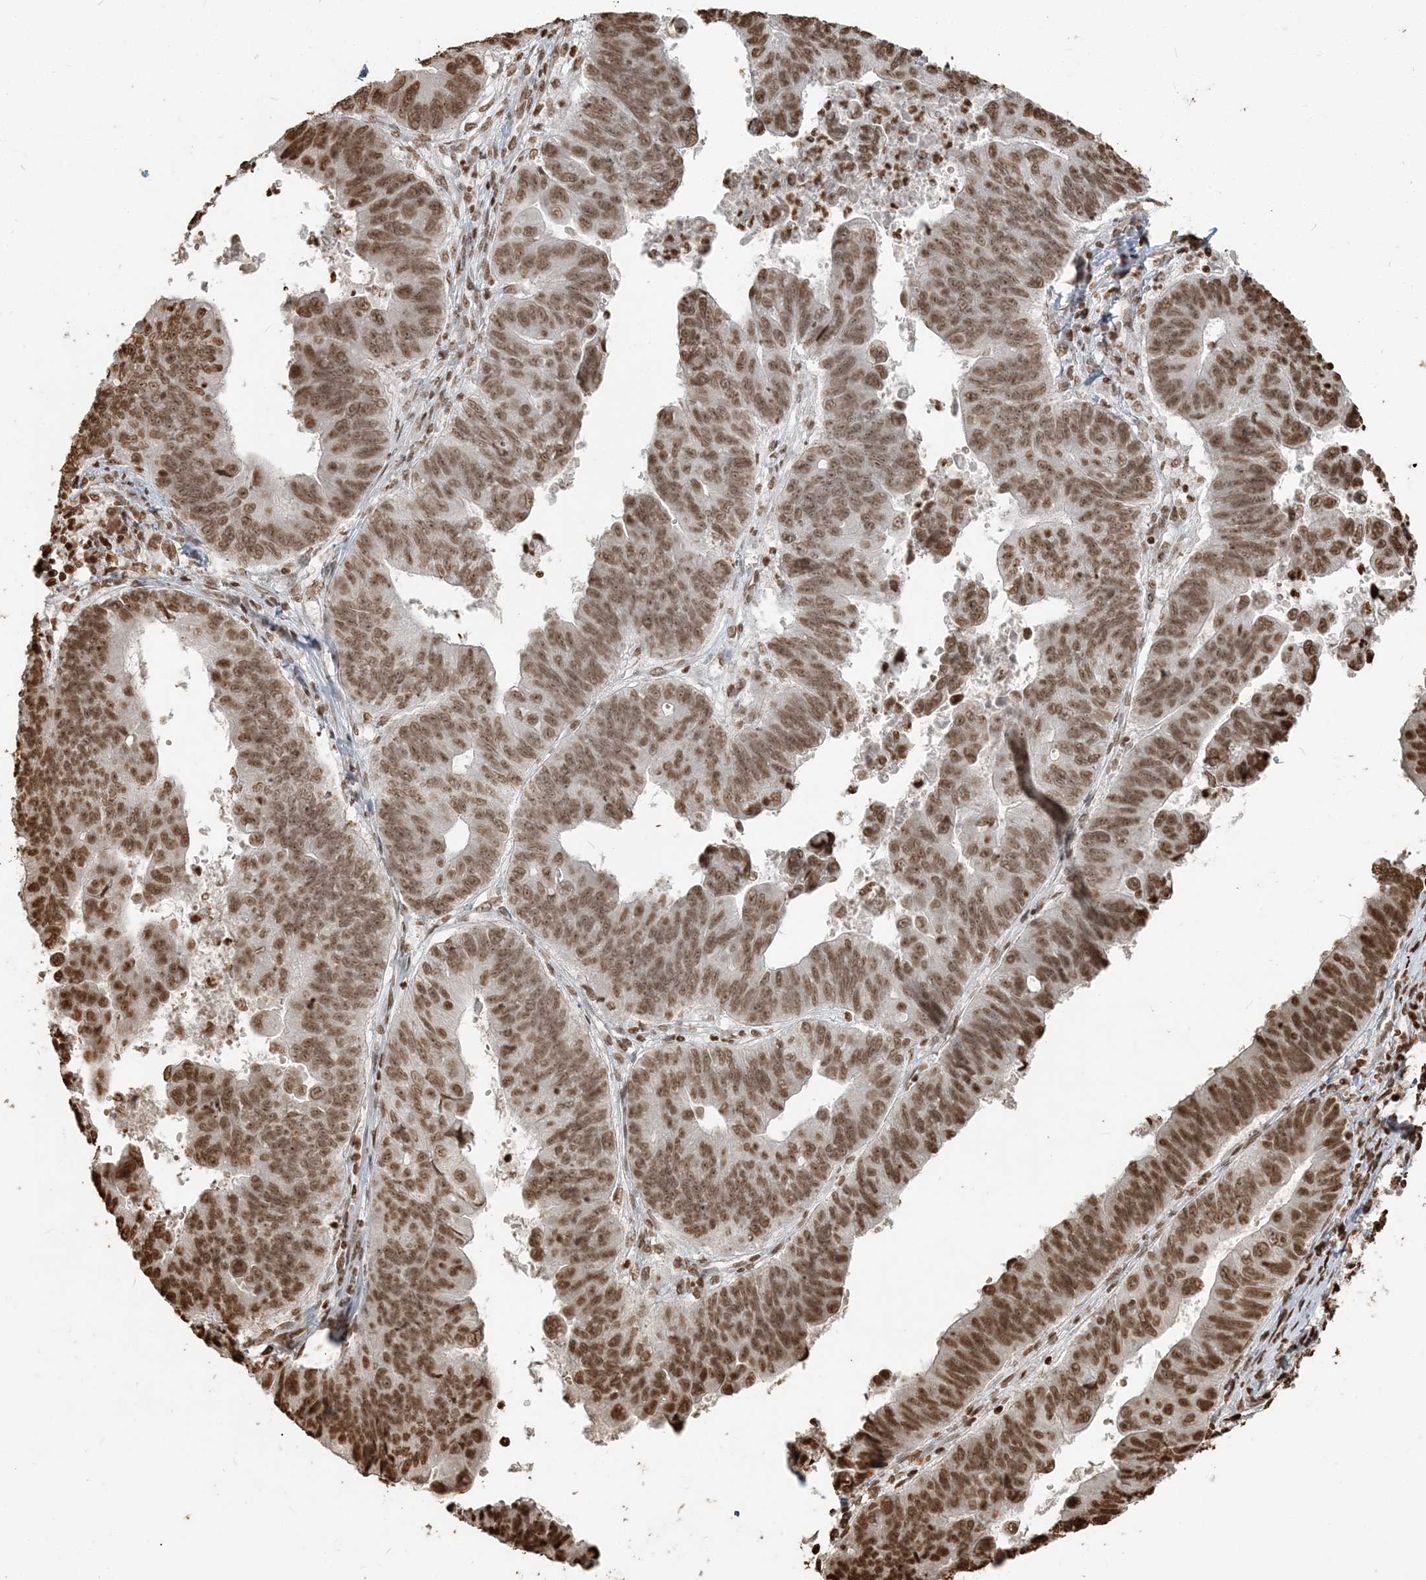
{"staining": {"intensity": "moderate", "quantity": ">75%", "location": "nuclear"}, "tissue": "stomach cancer", "cell_type": "Tumor cells", "image_type": "cancer", "snomed": [{"axis": "morphology", "description": "Adenocarcinoma, NOS"}, {"axis": "topography", "description": "Stomach"}], "caption": "Moderate nuclear staining for a protein is appreciated in about >75% of tumor cells of stomach cancer (adenocarcinoma) using IHC.", "gene": "H3-3B", "patient": {"sex": "male", "age": 59}}